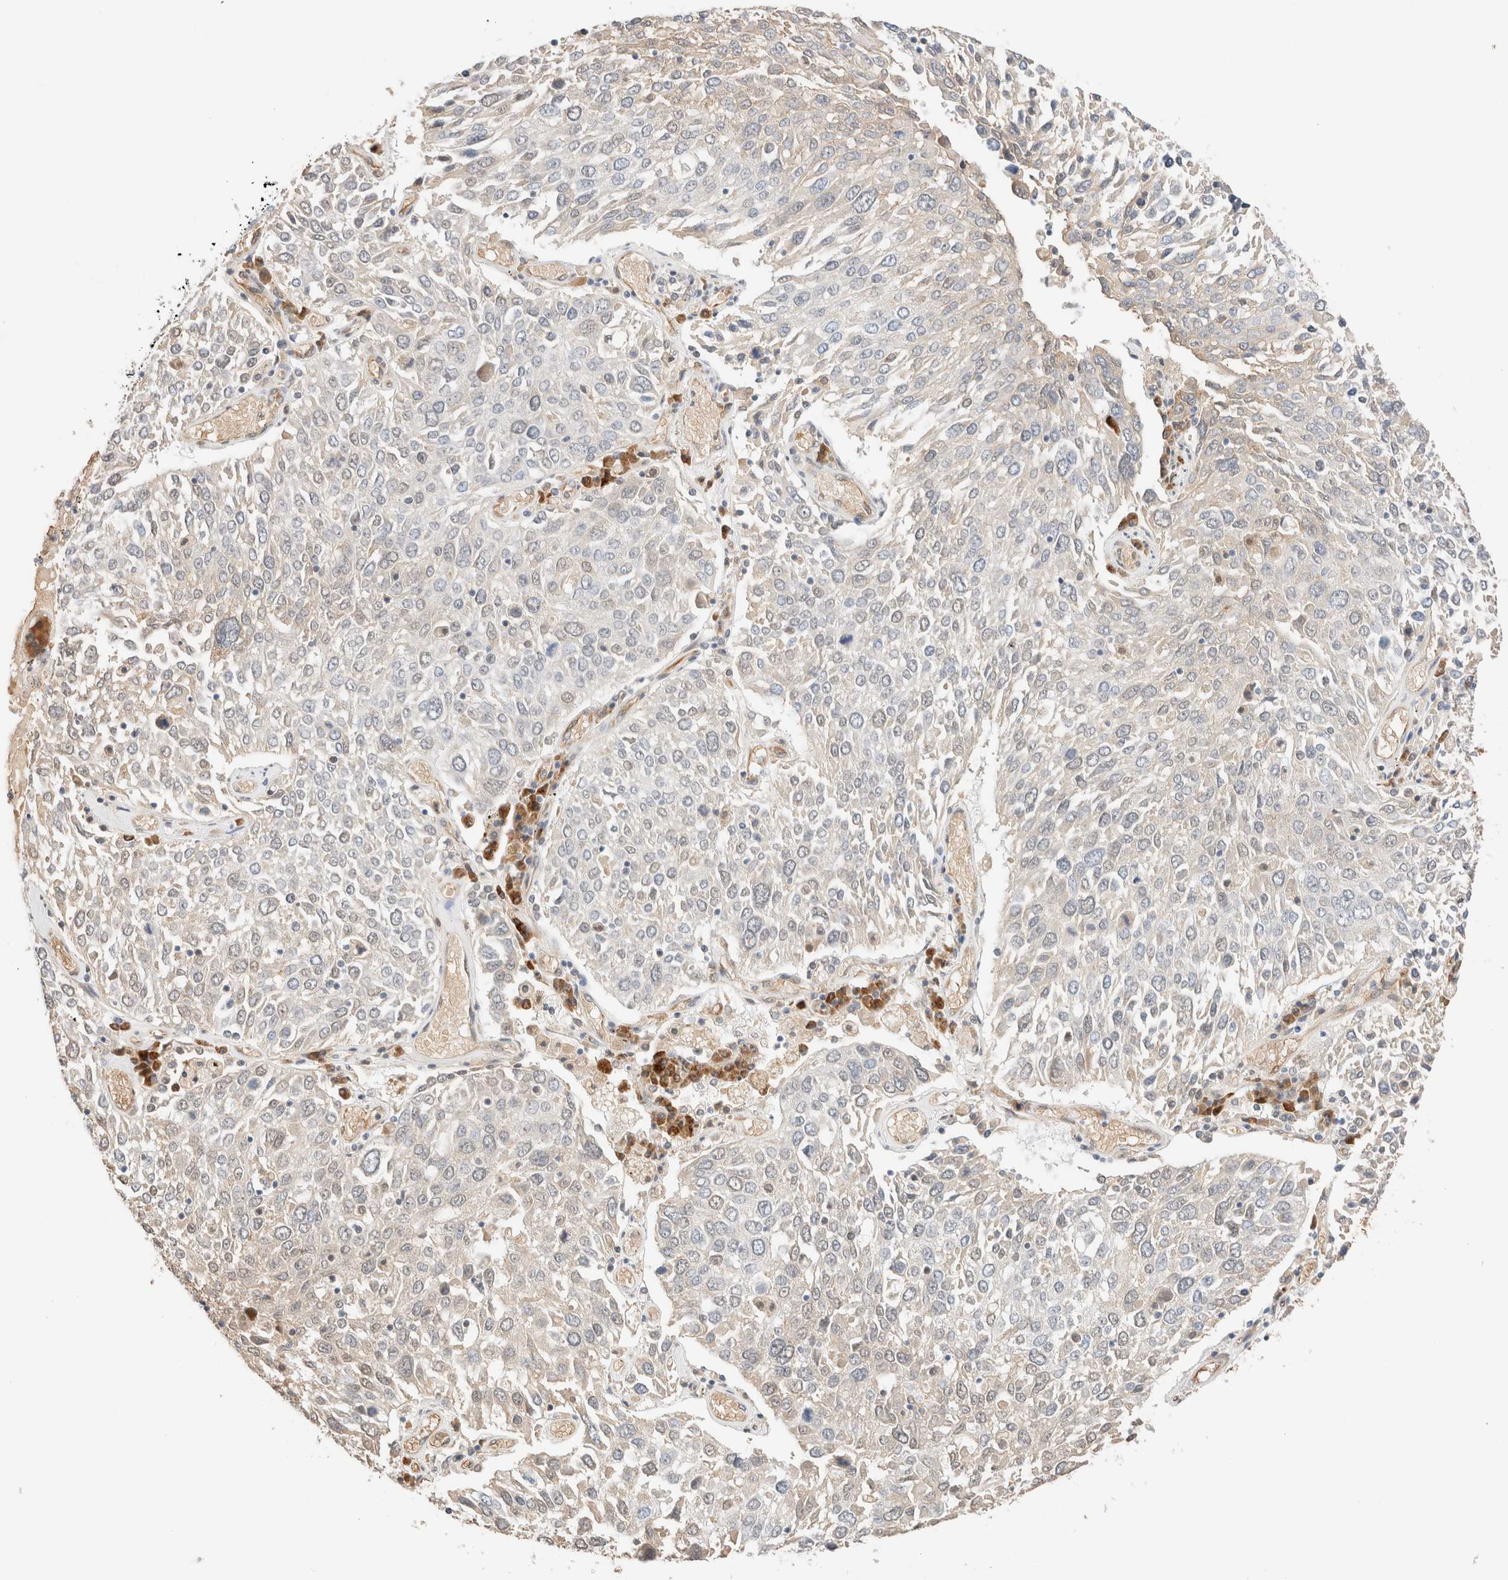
{"staining": {"intensity": "negative", "quantity": "none", "location": "none"}, "tissue": "lung cancer", "cell_type": "Tumor cells", "image_type": "cancer", "snomed": [{"axis": "morphology", "description": "Squamous cell carcinoma, NOS"}, {"axis": "topography", "description": "Lung"}], "caption": "A micrograph of human squamous cell carcinoma (lung) is negative for staining in tumor cells.", "gene": "SYVN1", "patient": {"sex": "male", "age": 65}}